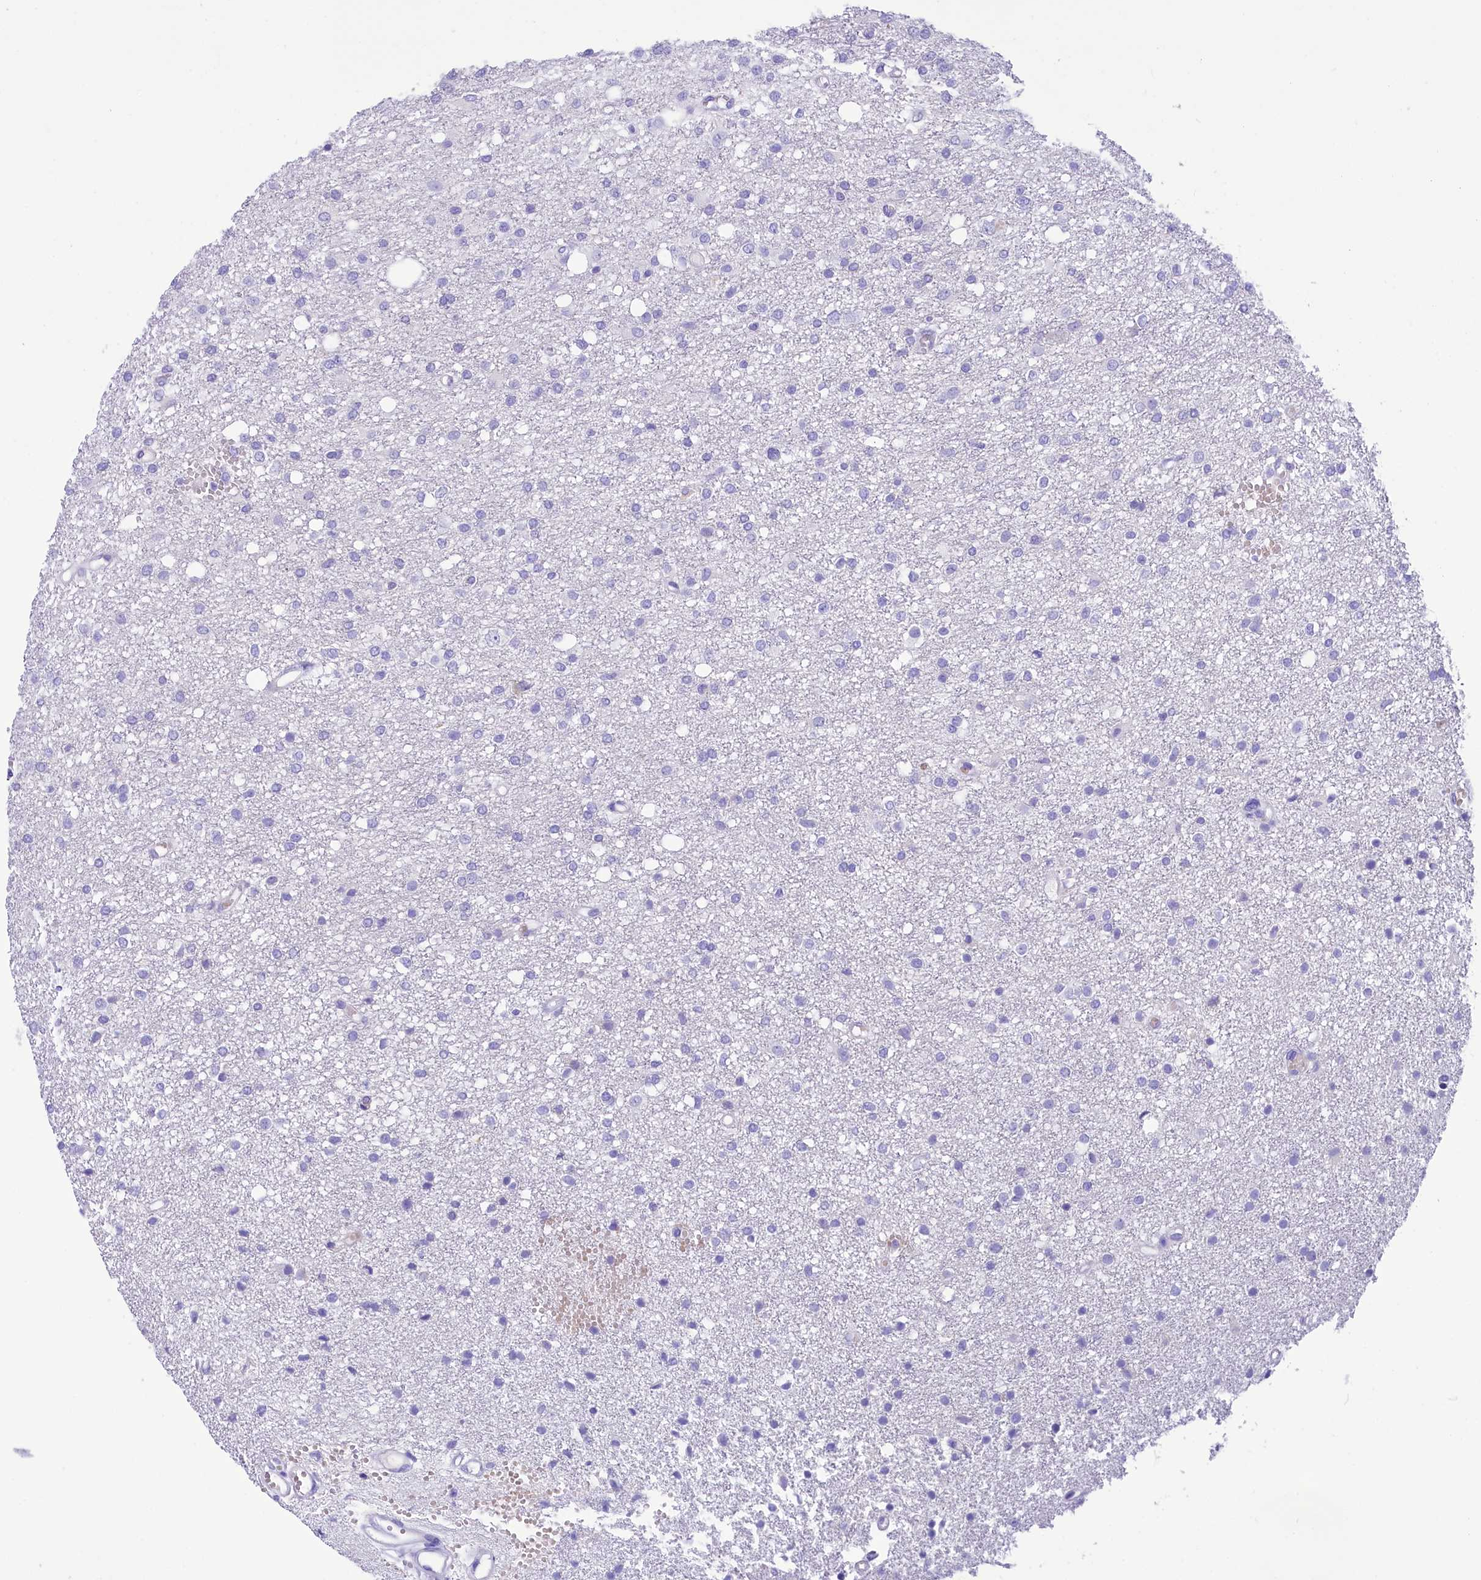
{"staining": {"intensity": "negative", "quantity": "none", "location": "none"}, "tissue": "glioma", "cell_type": "Tumor cells", "image_type": "cancer", "snomed": [{"axis": "morphology", "description": "Glioma, malignant, High grade"}, {"axis": "topography", "description": "Brain"}], "caption": "This is a photomicrograph of immunohistochemistry staining of malignant high-grade glioma, which shows no staining in tumor cells.", "gene": "TTC36", "patient": {"sex": "female", "age": 59}}